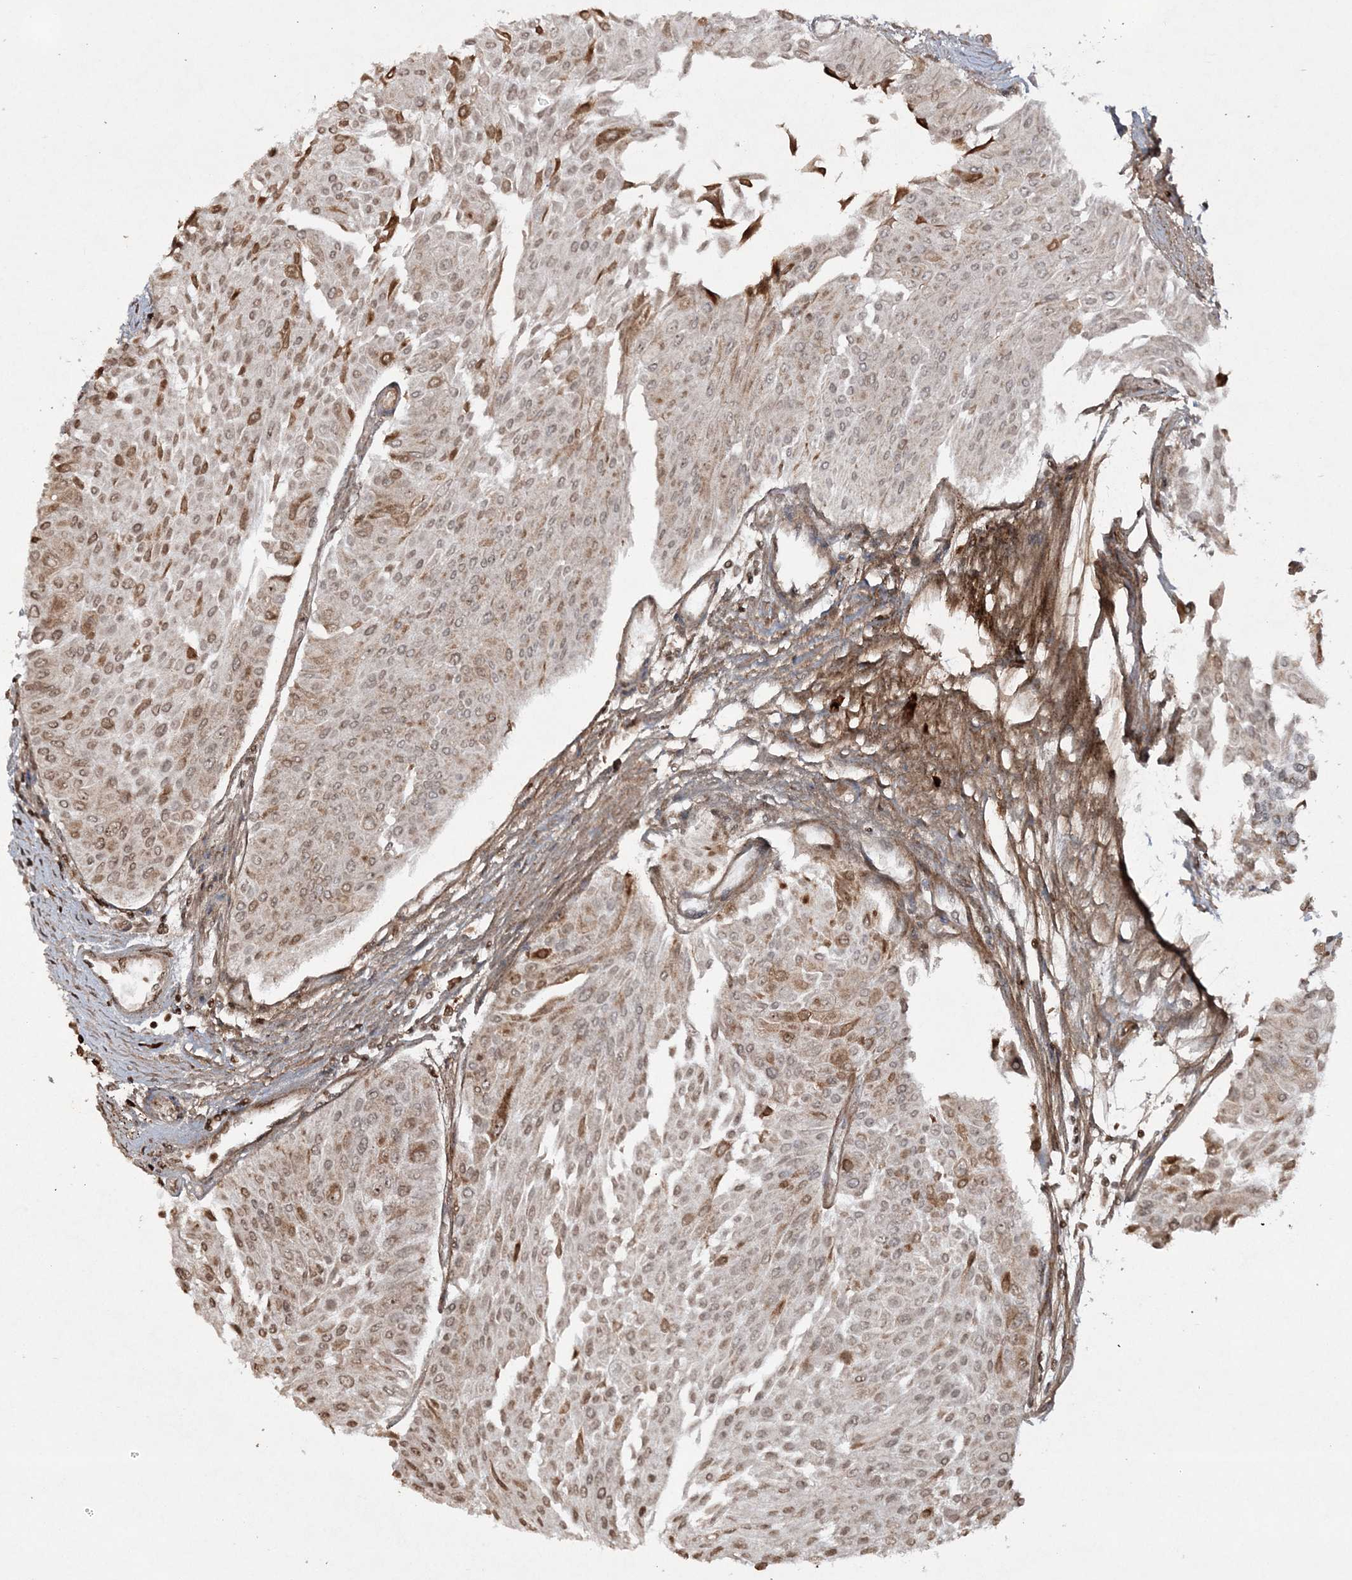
{"staining": {"intensity": "moderate", "quantity": "25%-75%", "location": "cytoplasmic/membranous,nuclear"}, "tissue": "urothelial cancer", "cell_type": "Tumor cells", "image_type": "cancer", "snomed": [{"axis": "morphology", "description": "Urothelial carcinoma, Low grade"}, {"axis": "topography", "description": "Urinary bladder"}], "caption": "About 25%-75% of tumor cells in human urothelial cancer show moderate cytoplasmic/membranous and nuclear protein expression as visualized by brown immunohistochemical staining.", "gene": "TTC7A", "patient": {"sex": "male", "age": 67}}